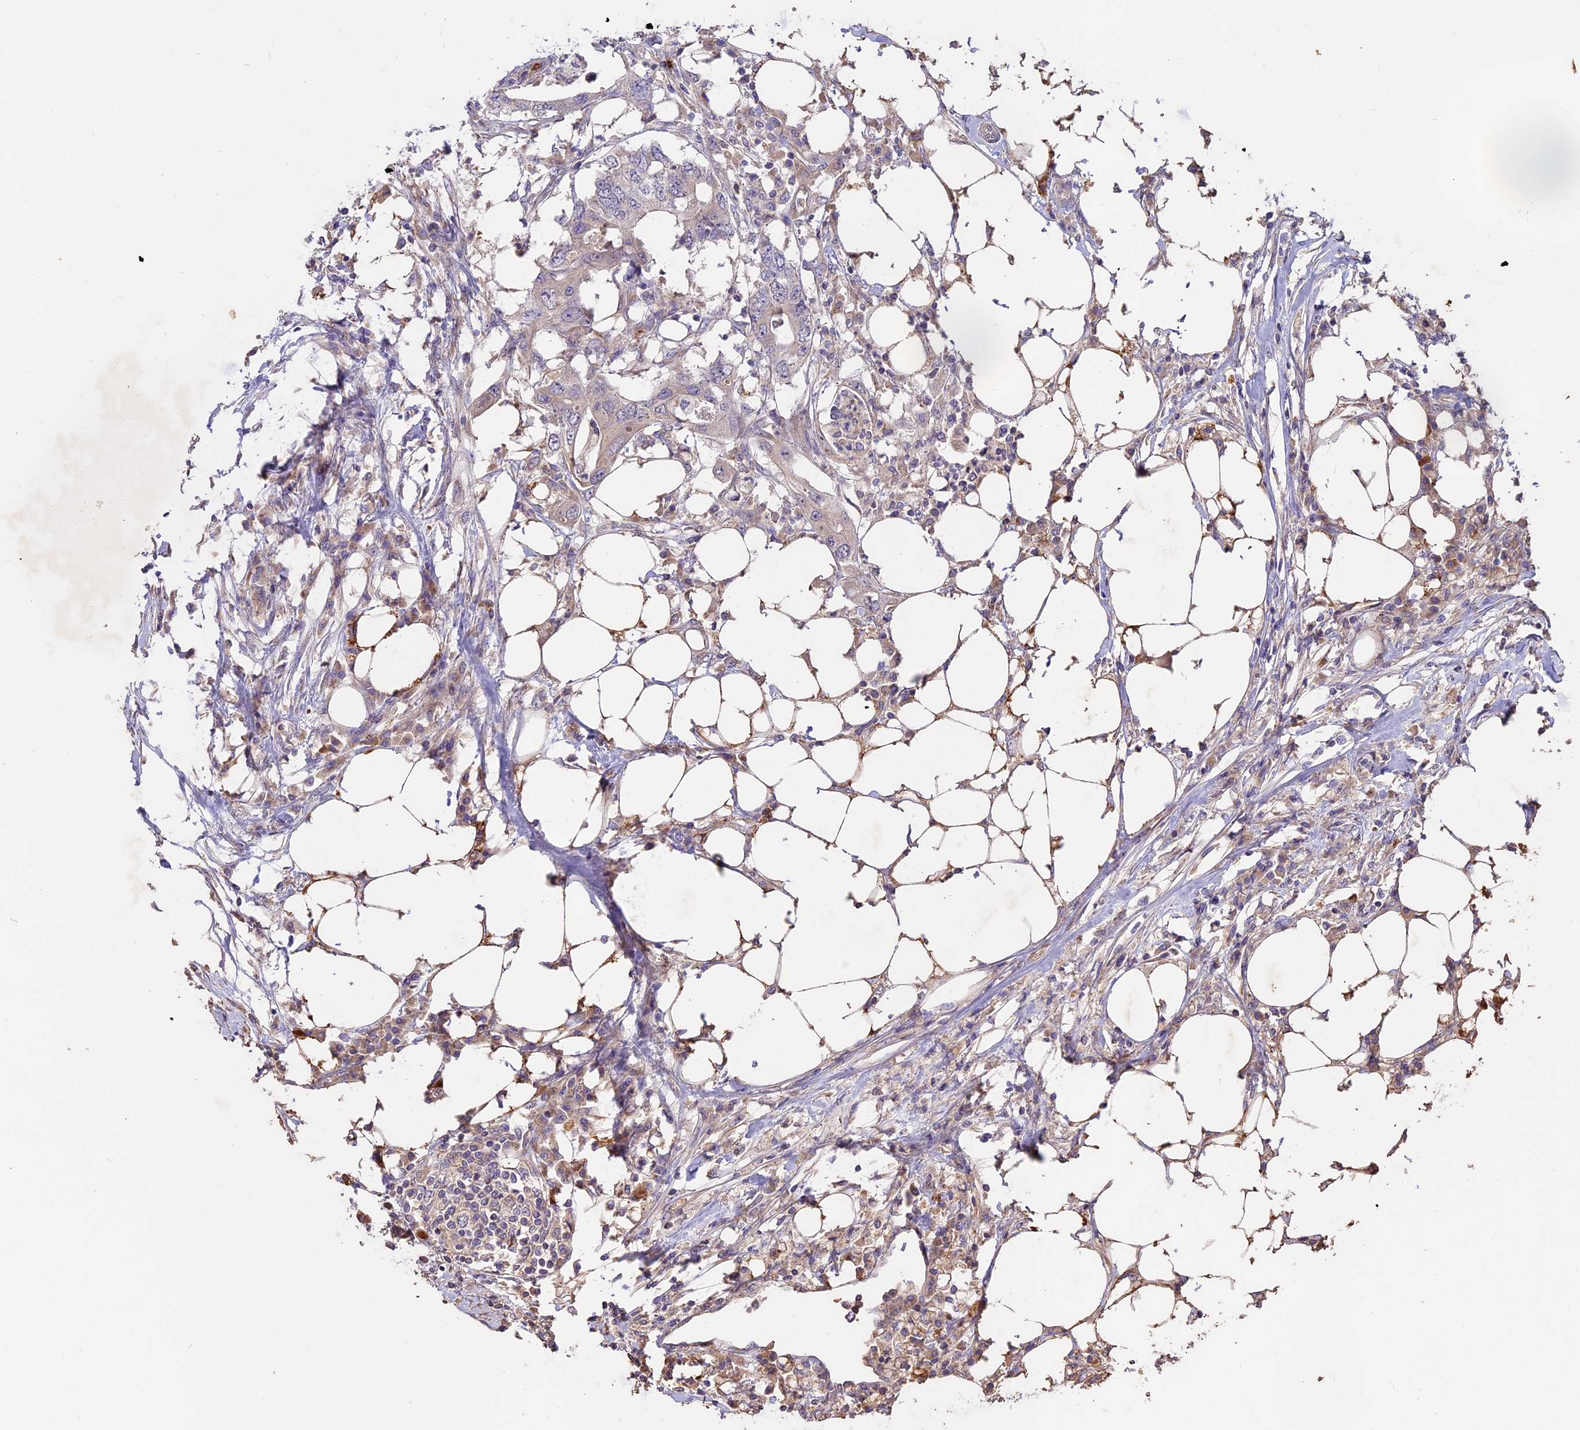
{"staining": {"intensity": "negative", "quantity": "none", "location": "none"}, "tissue": "colorectal cancer", "cell_type": "Tumor cells", "image_type": "cancer", "snomed": [{"axis": "morphology", "description": "Adenocarcinoma, NOS"}, {"axis": "topography", "description": "Colon"}], "caption": "A histopathology image of colorectal cancer (adenocarcinoma) stained for a protein exhibits no brown staining in tumor cells.", "gene": "MEMO1", "patient": {"sex": "male", "age": 71}}